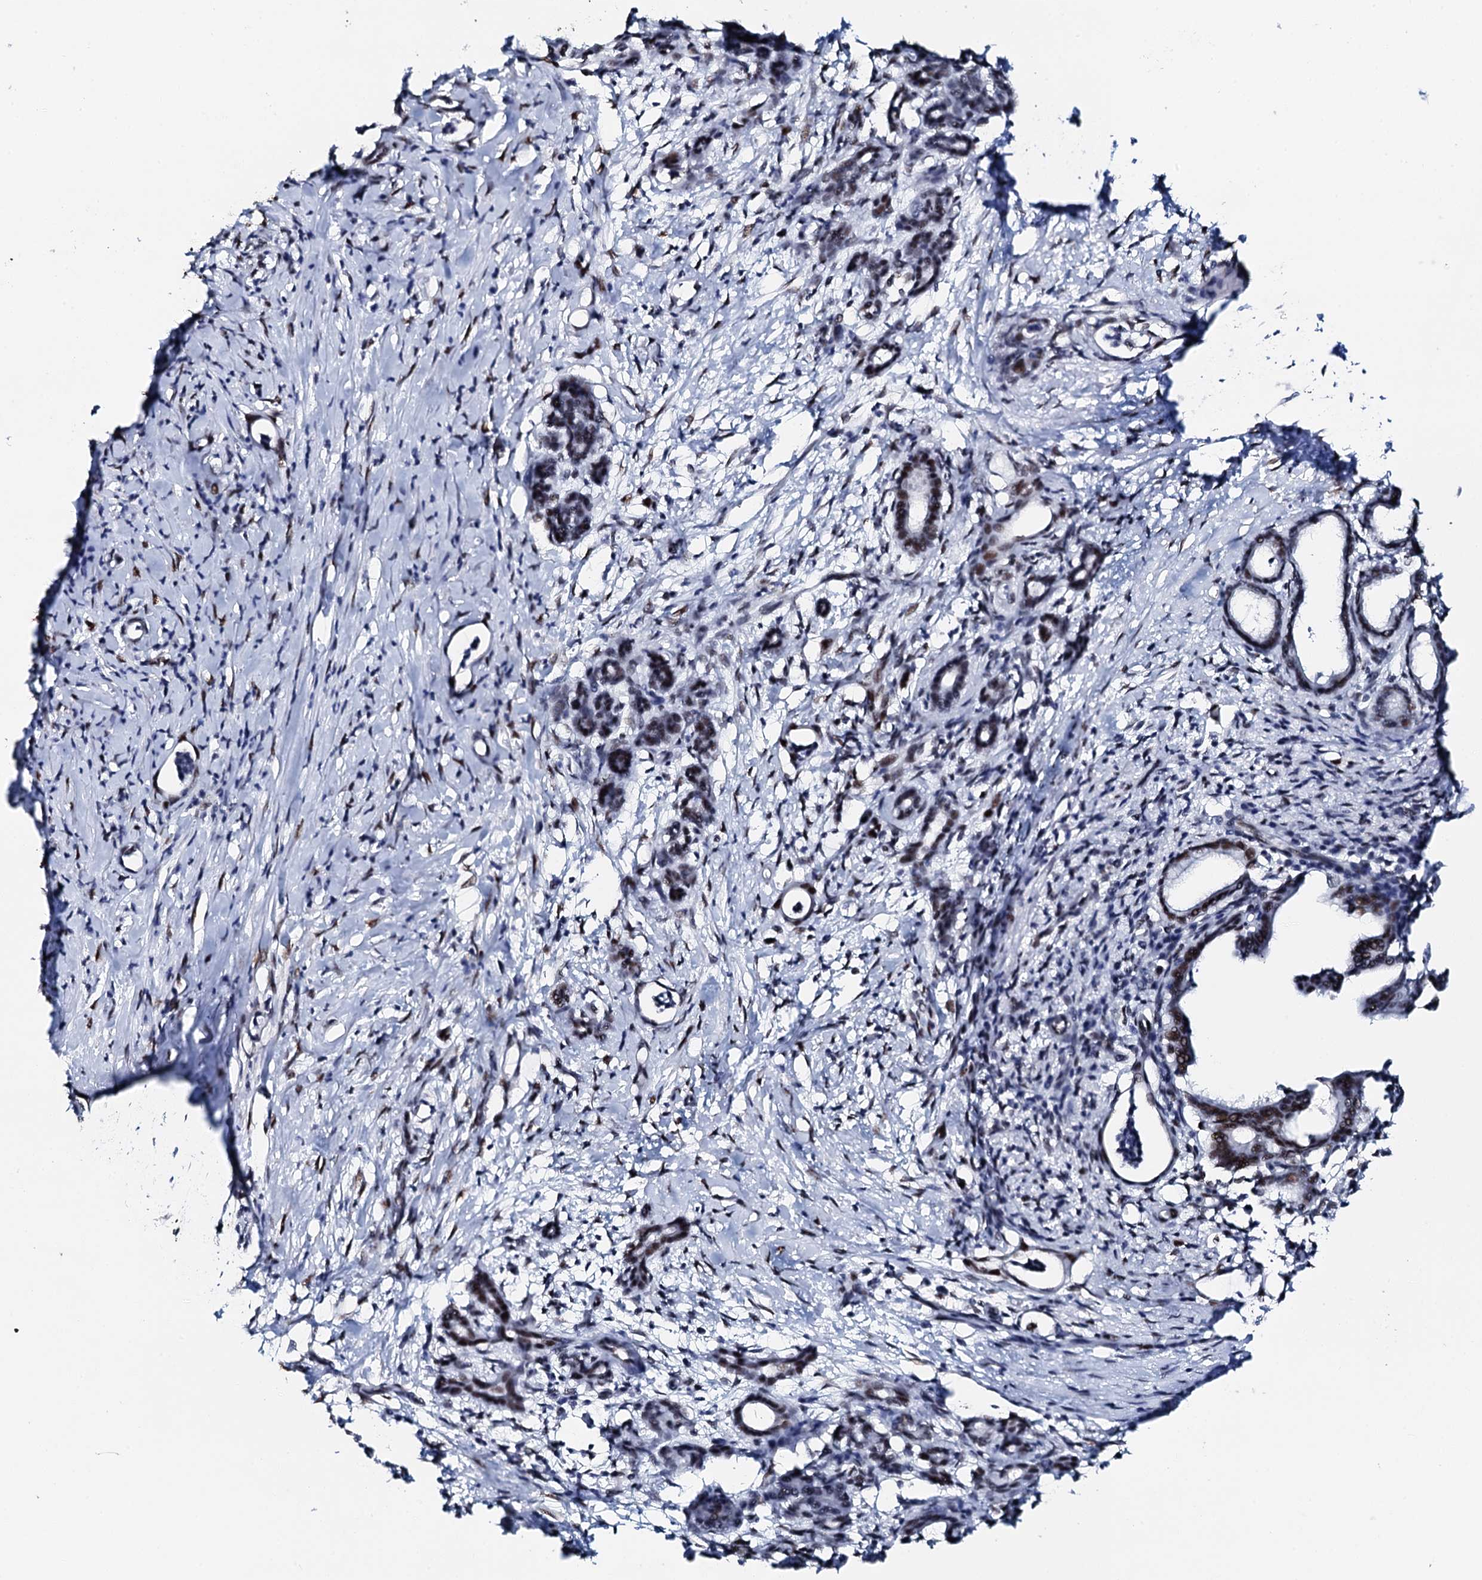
{"staining": {"intensity": "moderate", "quantity": "<25%", "location": "nuclear"}, "tissue": "pancreatic cancer", "cell_type": "Tumor cells", "image_type": "cancer", "snomed": [{"axis": "morphology", "description": "Adenocarcinoma, NOS"}, {"axis": "topography", "description": "Pancreas"}], "caption": "Brown immunohistochemical staining in human adenocarcinoma (pancreatic) reveals moderate nuclear staining in about <25% of tumor cells.", "gene": "NKAPD1", "patient": {"sex": "female", "age": 55}}